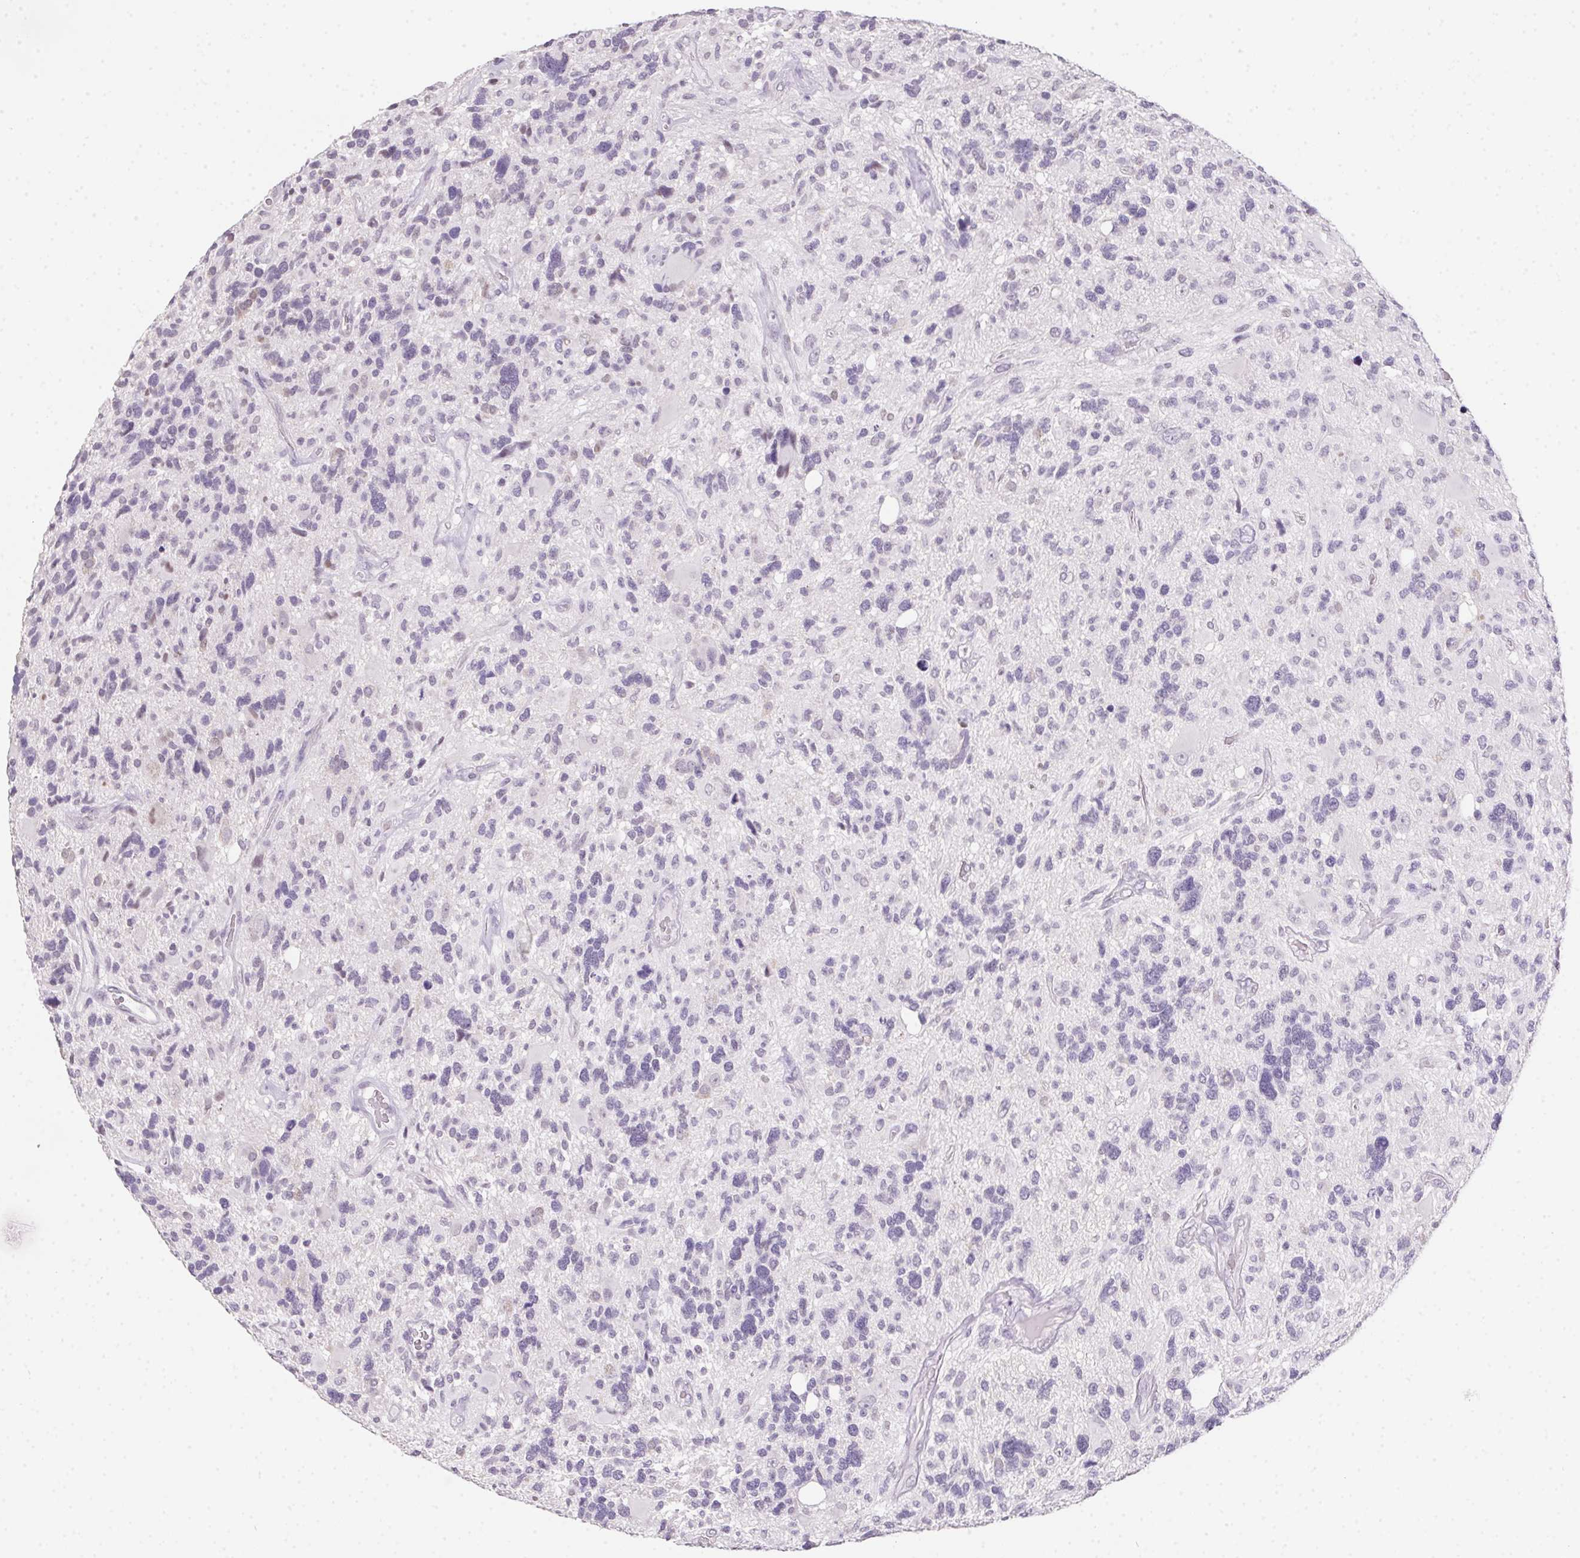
{"staining": {"intensity": "negative", "quantity": "none", "location": "none"}, "tissue": "glioma", "cell_type": "Tumor cells", "image_type": "cancer", "snomed": [{"axis": "morphology", "description": "Glioma, malignant, High grade"}, {"axis": "topography", "description": "Brain"}], "caption": "Human glioma stained for a protein using IHC demonstrates no staining in tumor cells.", "gene": "MORC1", "patient": {"sex": "male", "age": 49}}